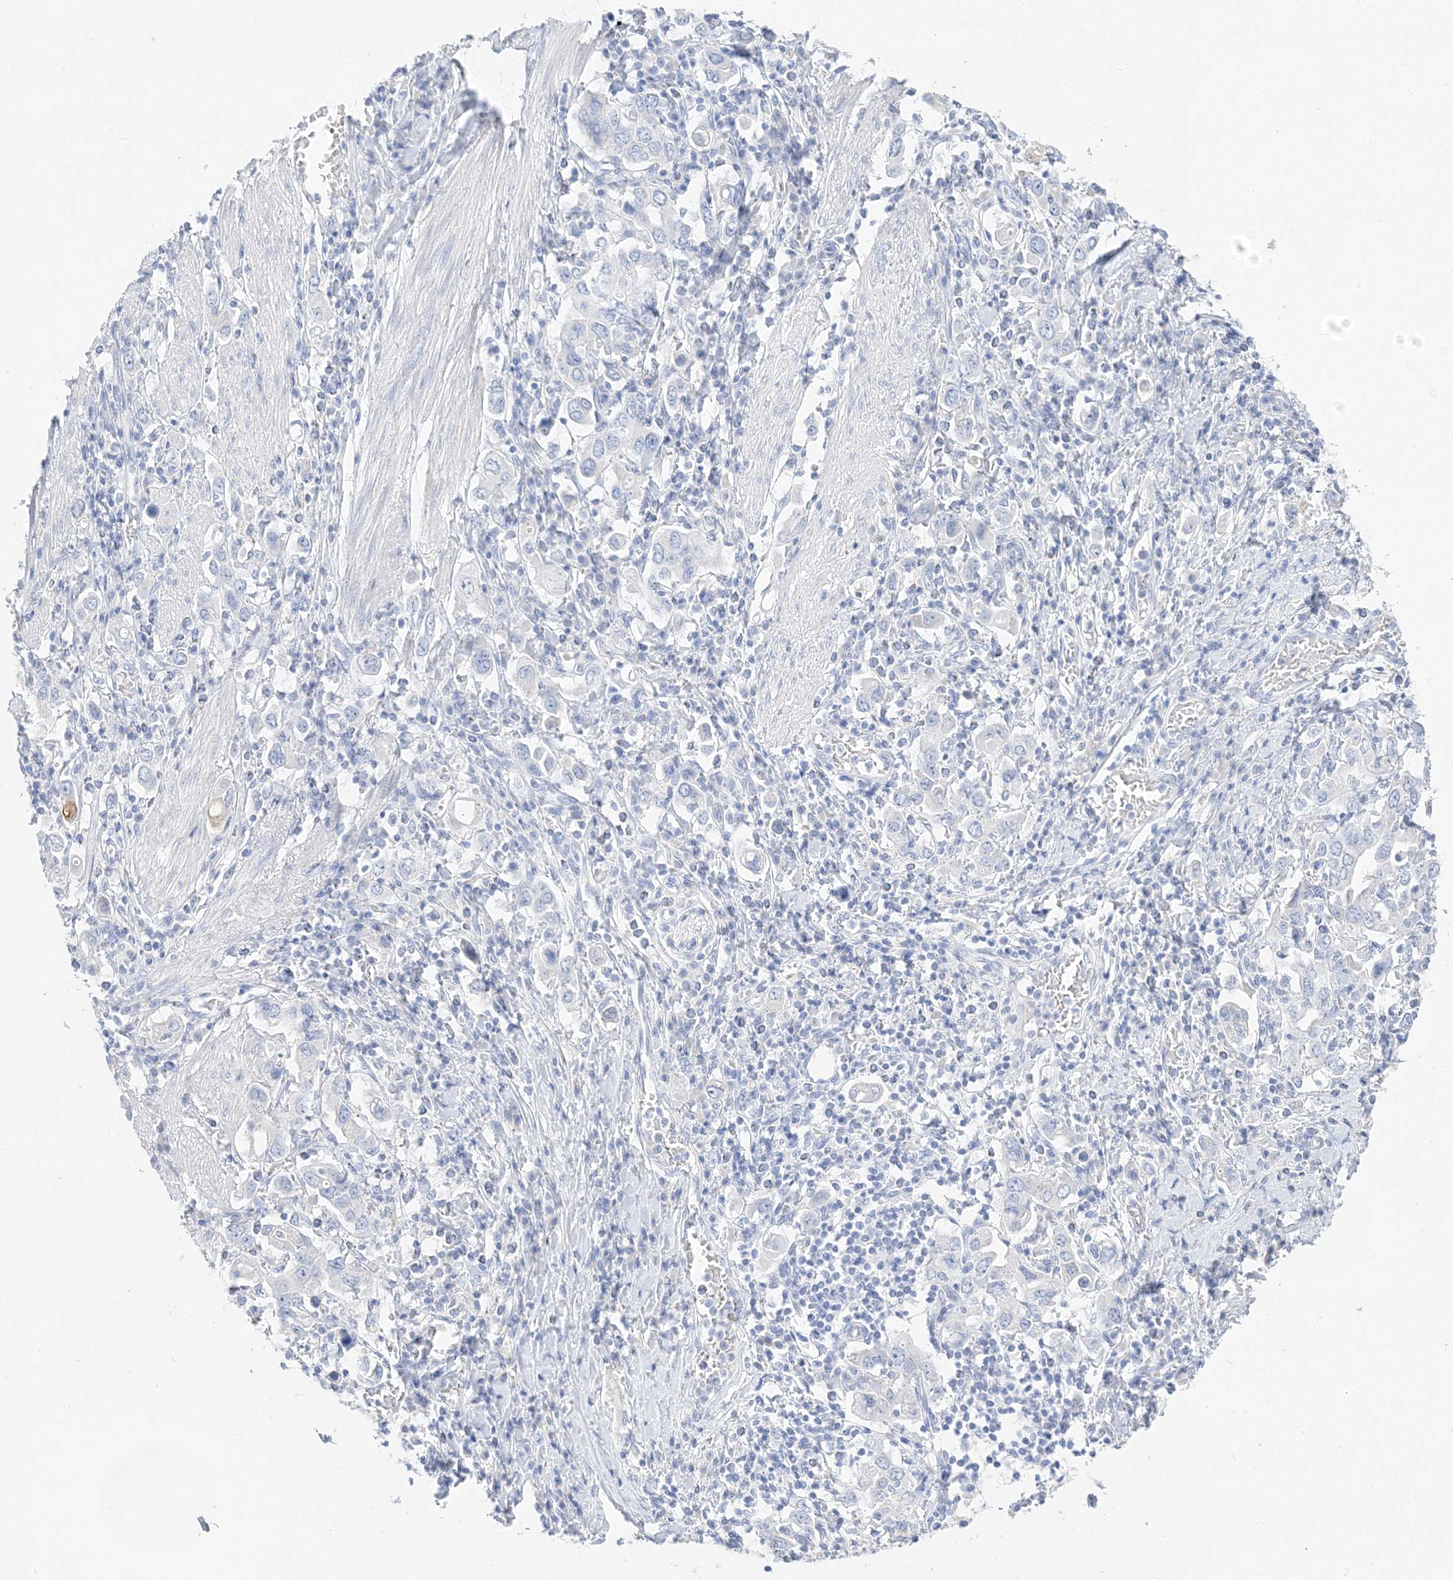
{"staining": {"intensity": "negative", "quantity": "none", "location": "none"}, "tissue": "stomach cancer", "cell_type": "Tumor cells", "image_type": "cancer", "snomed": [{"axis": "morphology", "description": "Adenocarcinoma, NOS"}, {"axis": "topography", "description": "Stomach, upper"}], "caption": "An image of stomach cancer stained for a protein reveals no brown staining in tumor cells.", "gene": "MUC17", "patient": {"sex": "male", "age": 62}}